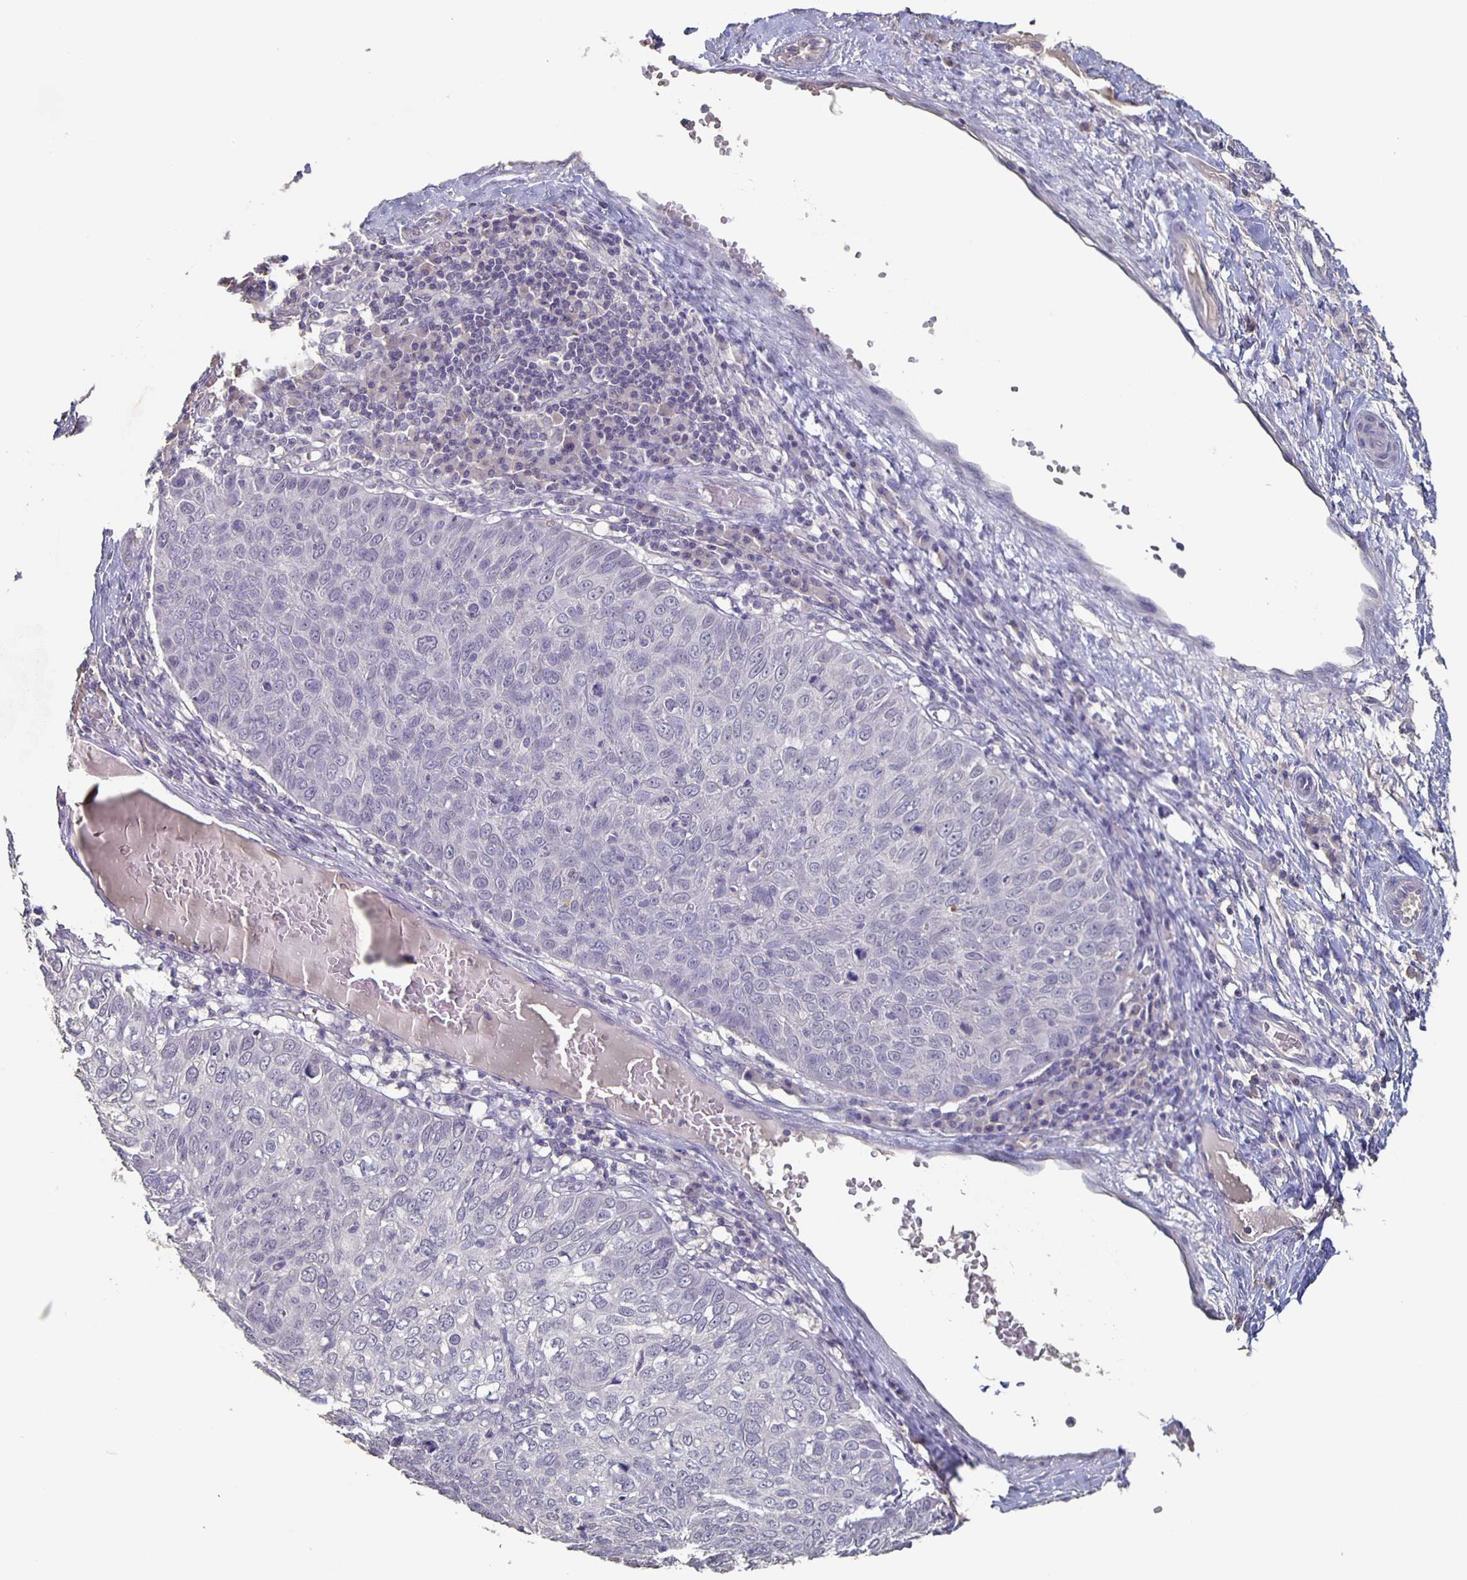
{"staining": {"intensity": "negative", "quantity": "none", "location": "none"}, "tissue": "skin cancer", "cell_type": "Tumor cells", "image_type": "cancer", "snomed": [{"axis": "morphology", "description": "Squamous cell carcinoma, NOS"}, {"axis": "topography", "description": "Skin"}], "caption": "IHC of human skin cancer reveals no expression in tumor cells.", "gene": "CACNA2D2", "patient": {"sex": "male", "age": 87}}